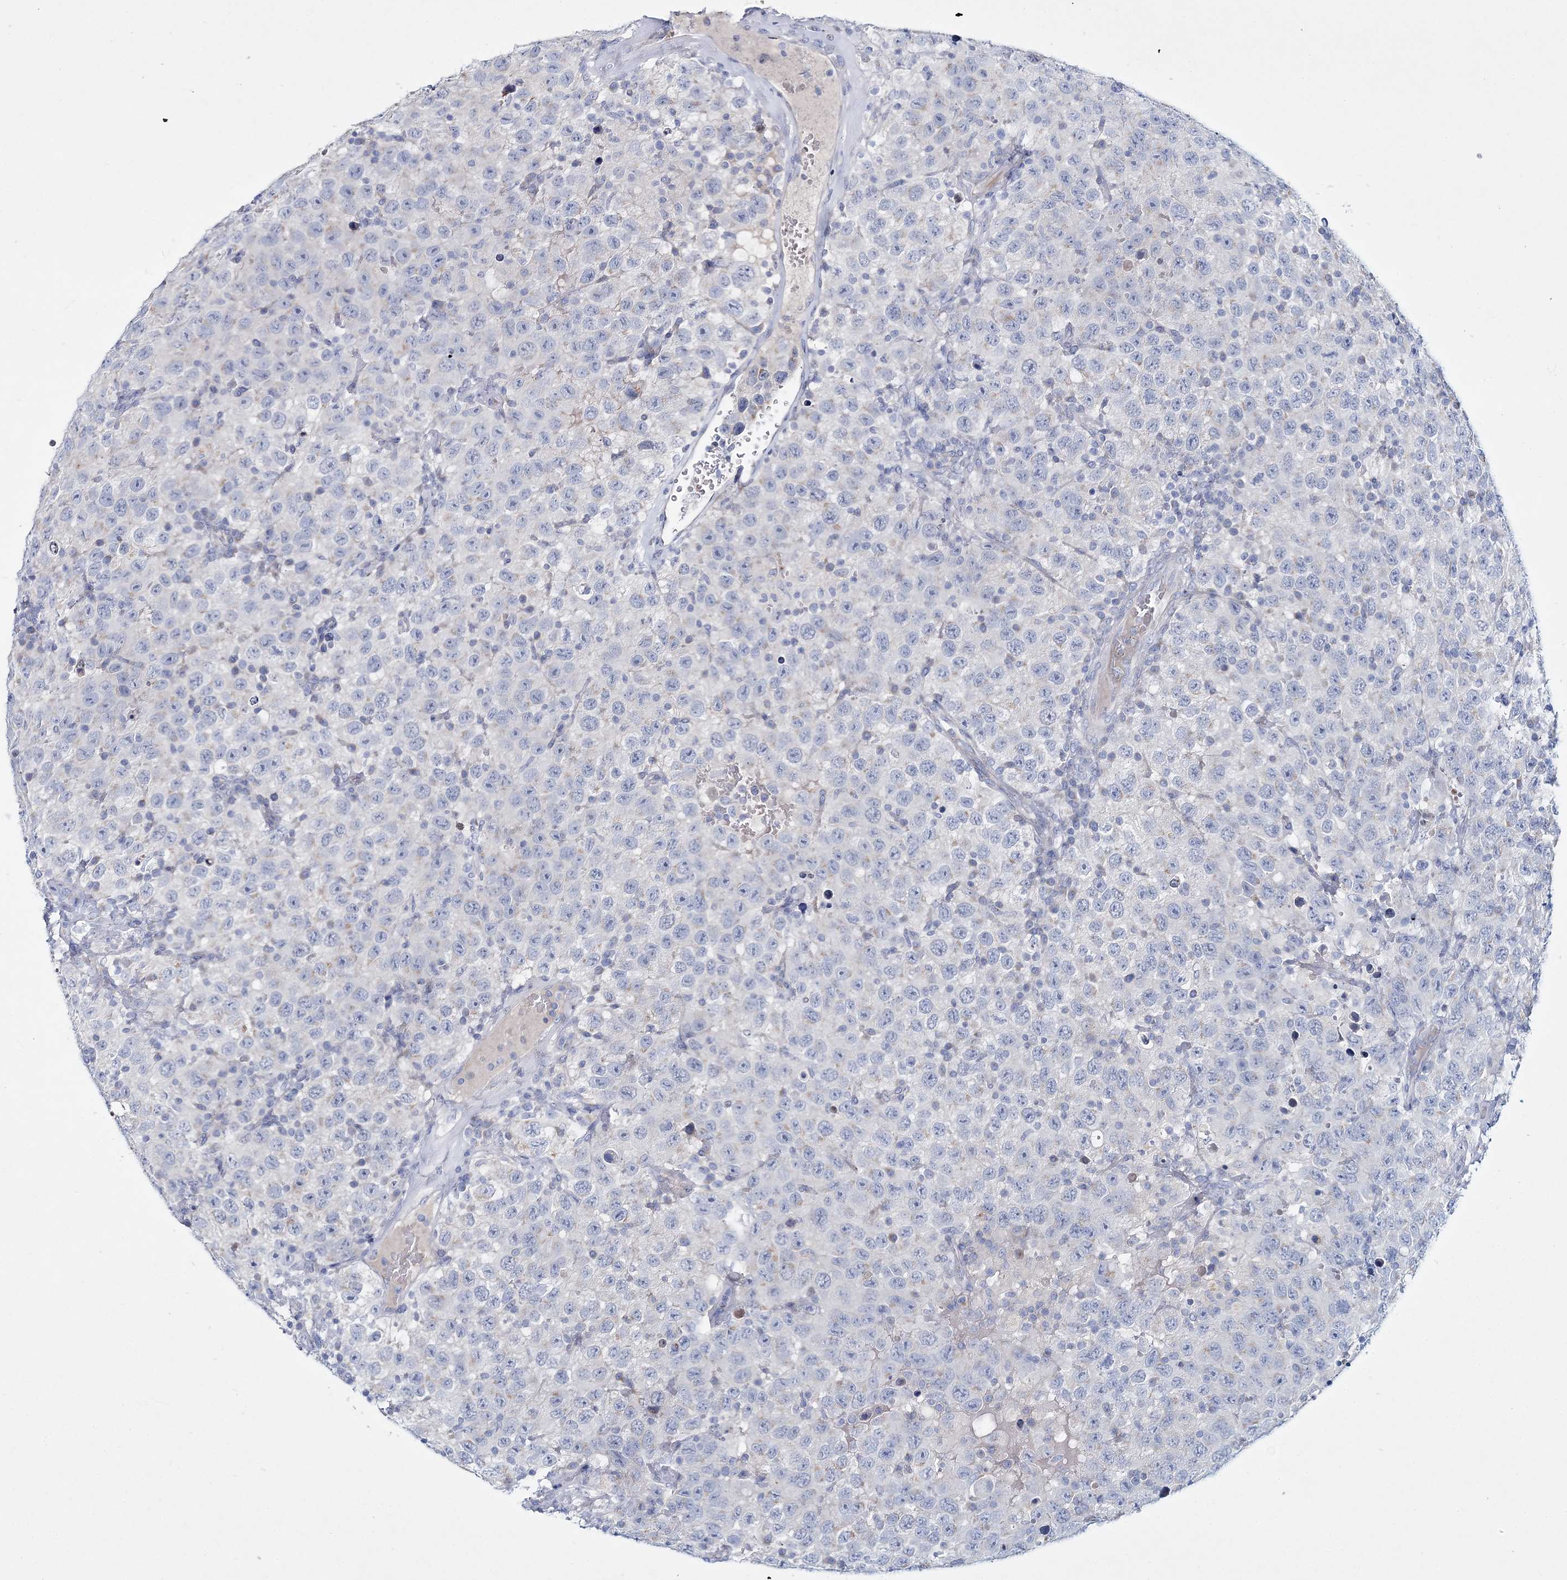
{"staining": {"intensity": "negative", "quantity": "none", "location": "none"}, "tissue": "testis cancer", "cell_type": "Tumor cells", "image_type": "cancer", "snomed": [{"axis": "morphology", "description": "Seminoma, NOS"}, {"axis": "topography", "description": "Testis"}], "caption": "A high-resolution micrograph shows immunohistochemistry staining of testis cancer, which demonstrates no significant positivity in tumor cells. (Brightfield microscopy of DAB (3,3'-diaminobenzidine) immunohistochemistry at high magnification).", "gene": "ADGRL1", "patient": {"sex": "male", "age": 41}}